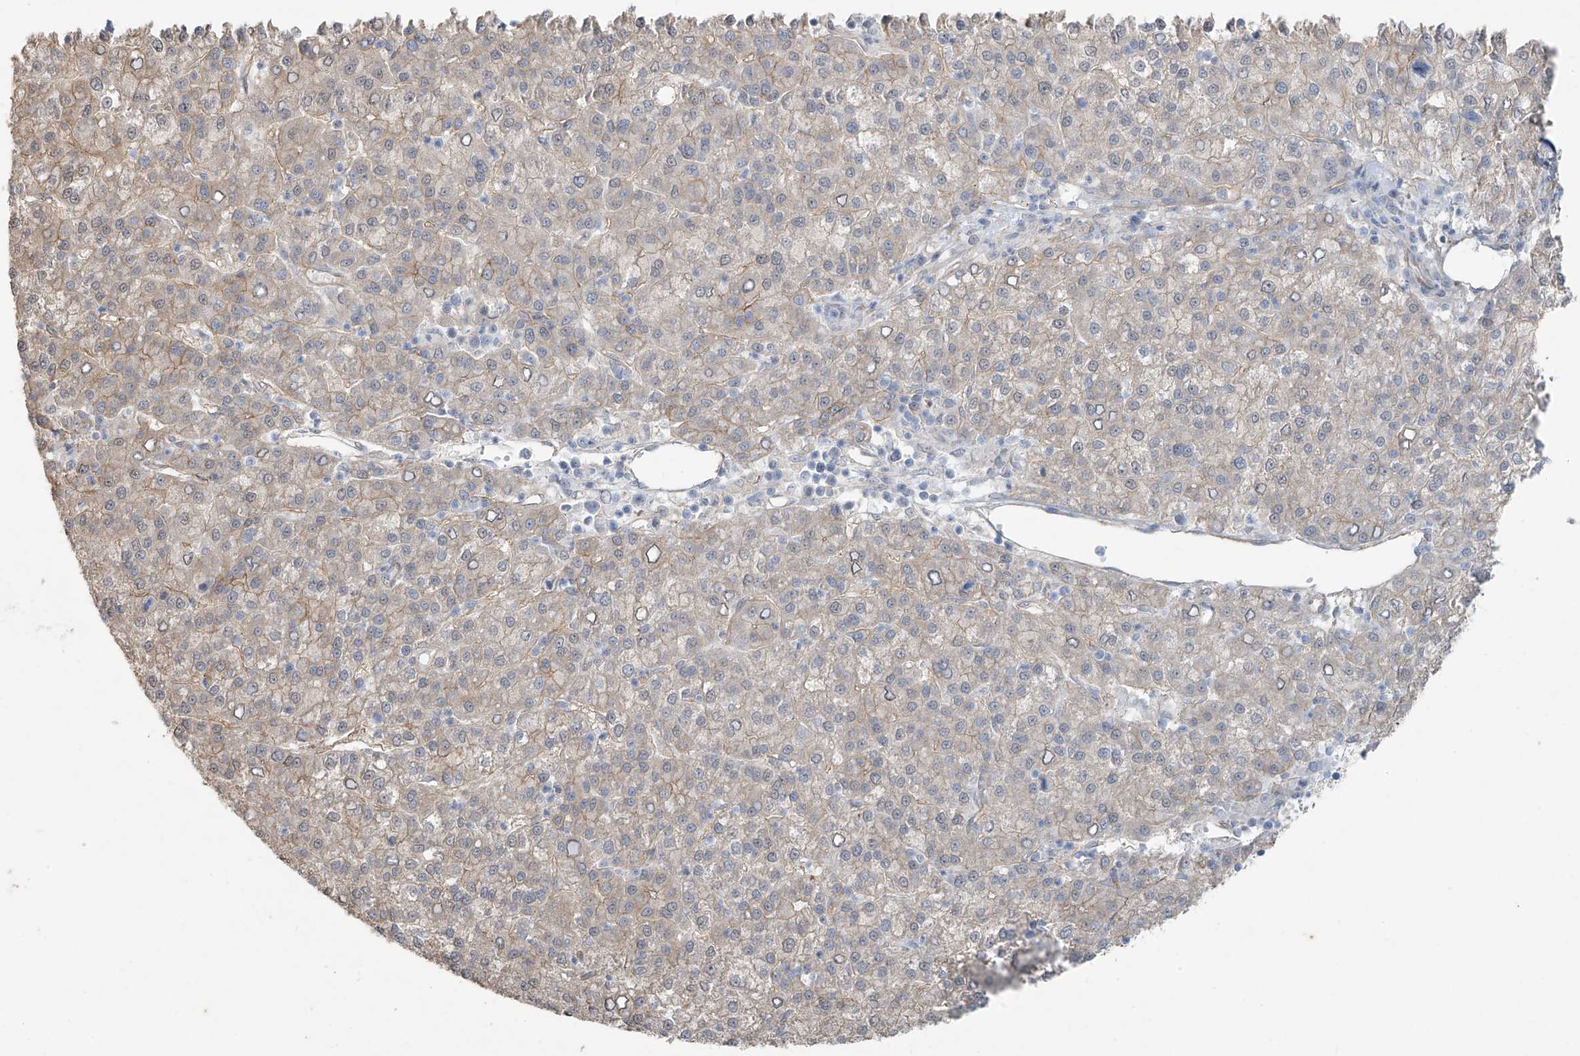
{"staining": {"intensity": "weak", "quantity": "25%-75%", "location": "cytoplasmic/membranous"}, "tissue": "liver cancer", "cell_type": "Tumor cells", "image_type": "cancer", "snomed": [{"axis": "morphology", "description": "Carcinoma, Hepatocellular, NOS"}, {"axis": "topography", "description": "Liver"}], "caption": "Immunohistochemical staining of human liver cancer (hepatocellular carcinoma) demonstrates weak cytoplasmic/membranous protein staining in approximately 25%-75% of tumor cells.", "gene": "TUBE1", "patient": {"sex": "female", "age": 58}}